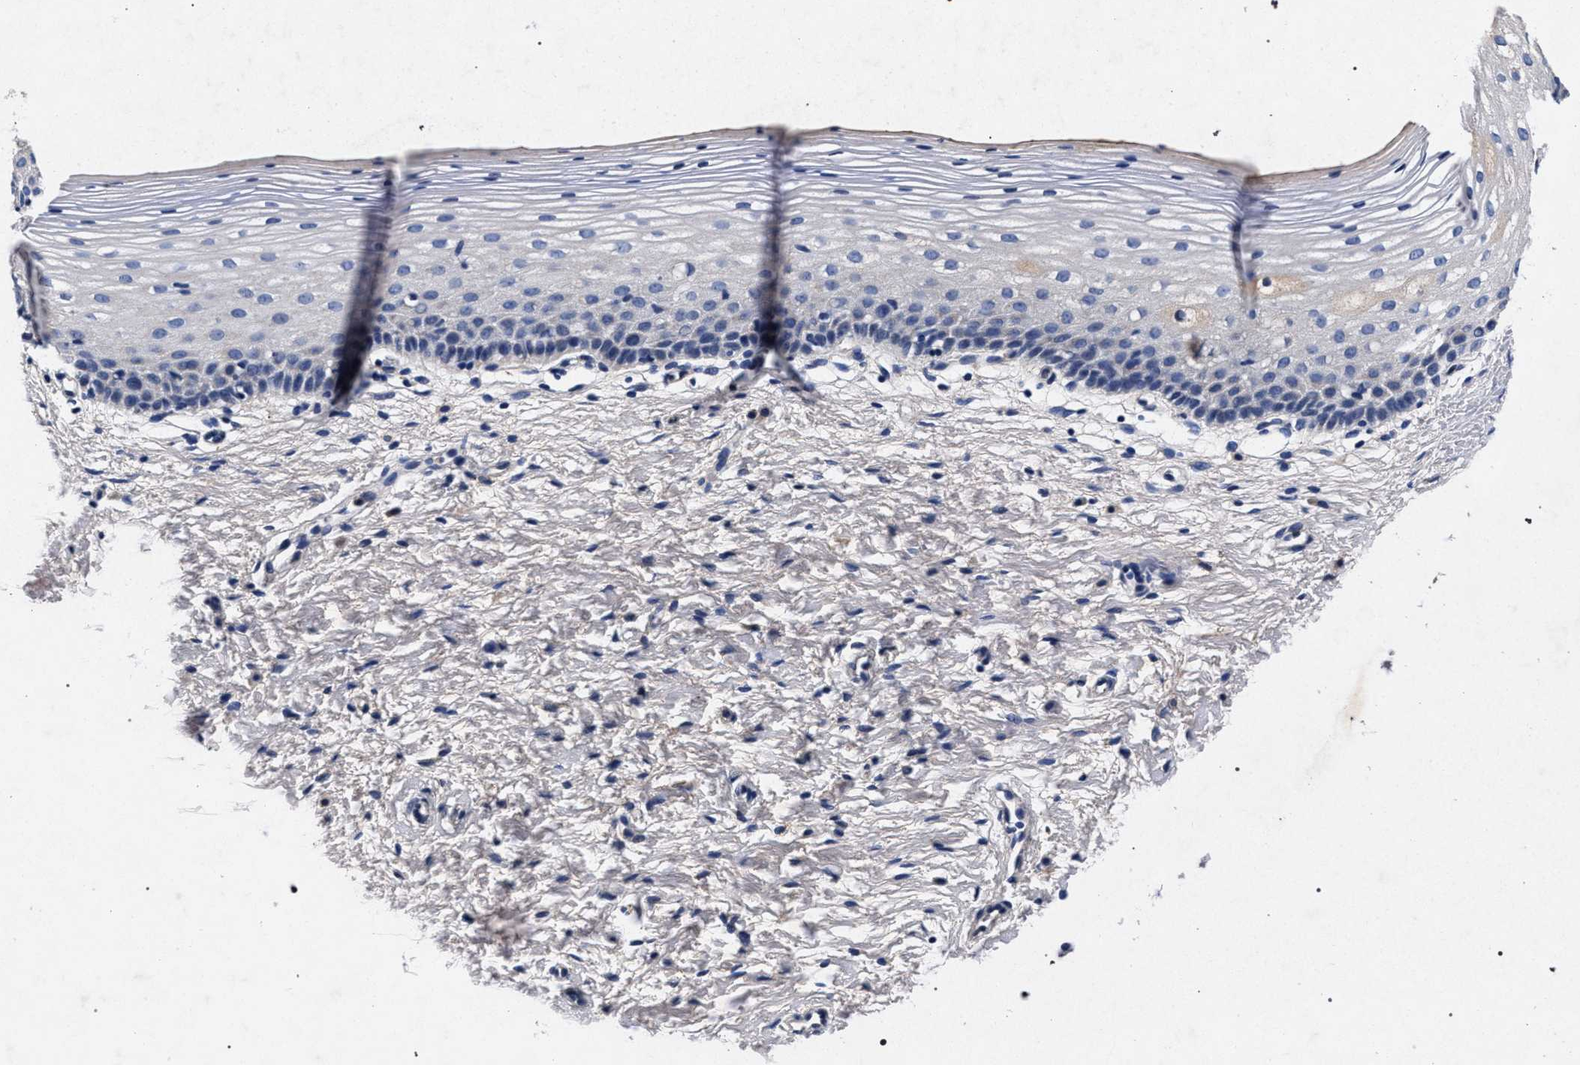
{"staining": {"intensity": "negative", "quantity": "none", "location": "none"}, "tissue": "cervix", "cell_type": "Glandular cells", "image_type": "normal", "snomed": [{"axis": "morphology", "description": "Normal tissue, NOS"}, {"axis": "topography", "description": "Cervix"}], "caption": "Immunohistochemistry (IHC) of normal cervix reveals no expression in glandular cells. Nuclei are stained in blue.", "gene": "HSD17B14", "patient": {"sex": "female", "age": 72}}